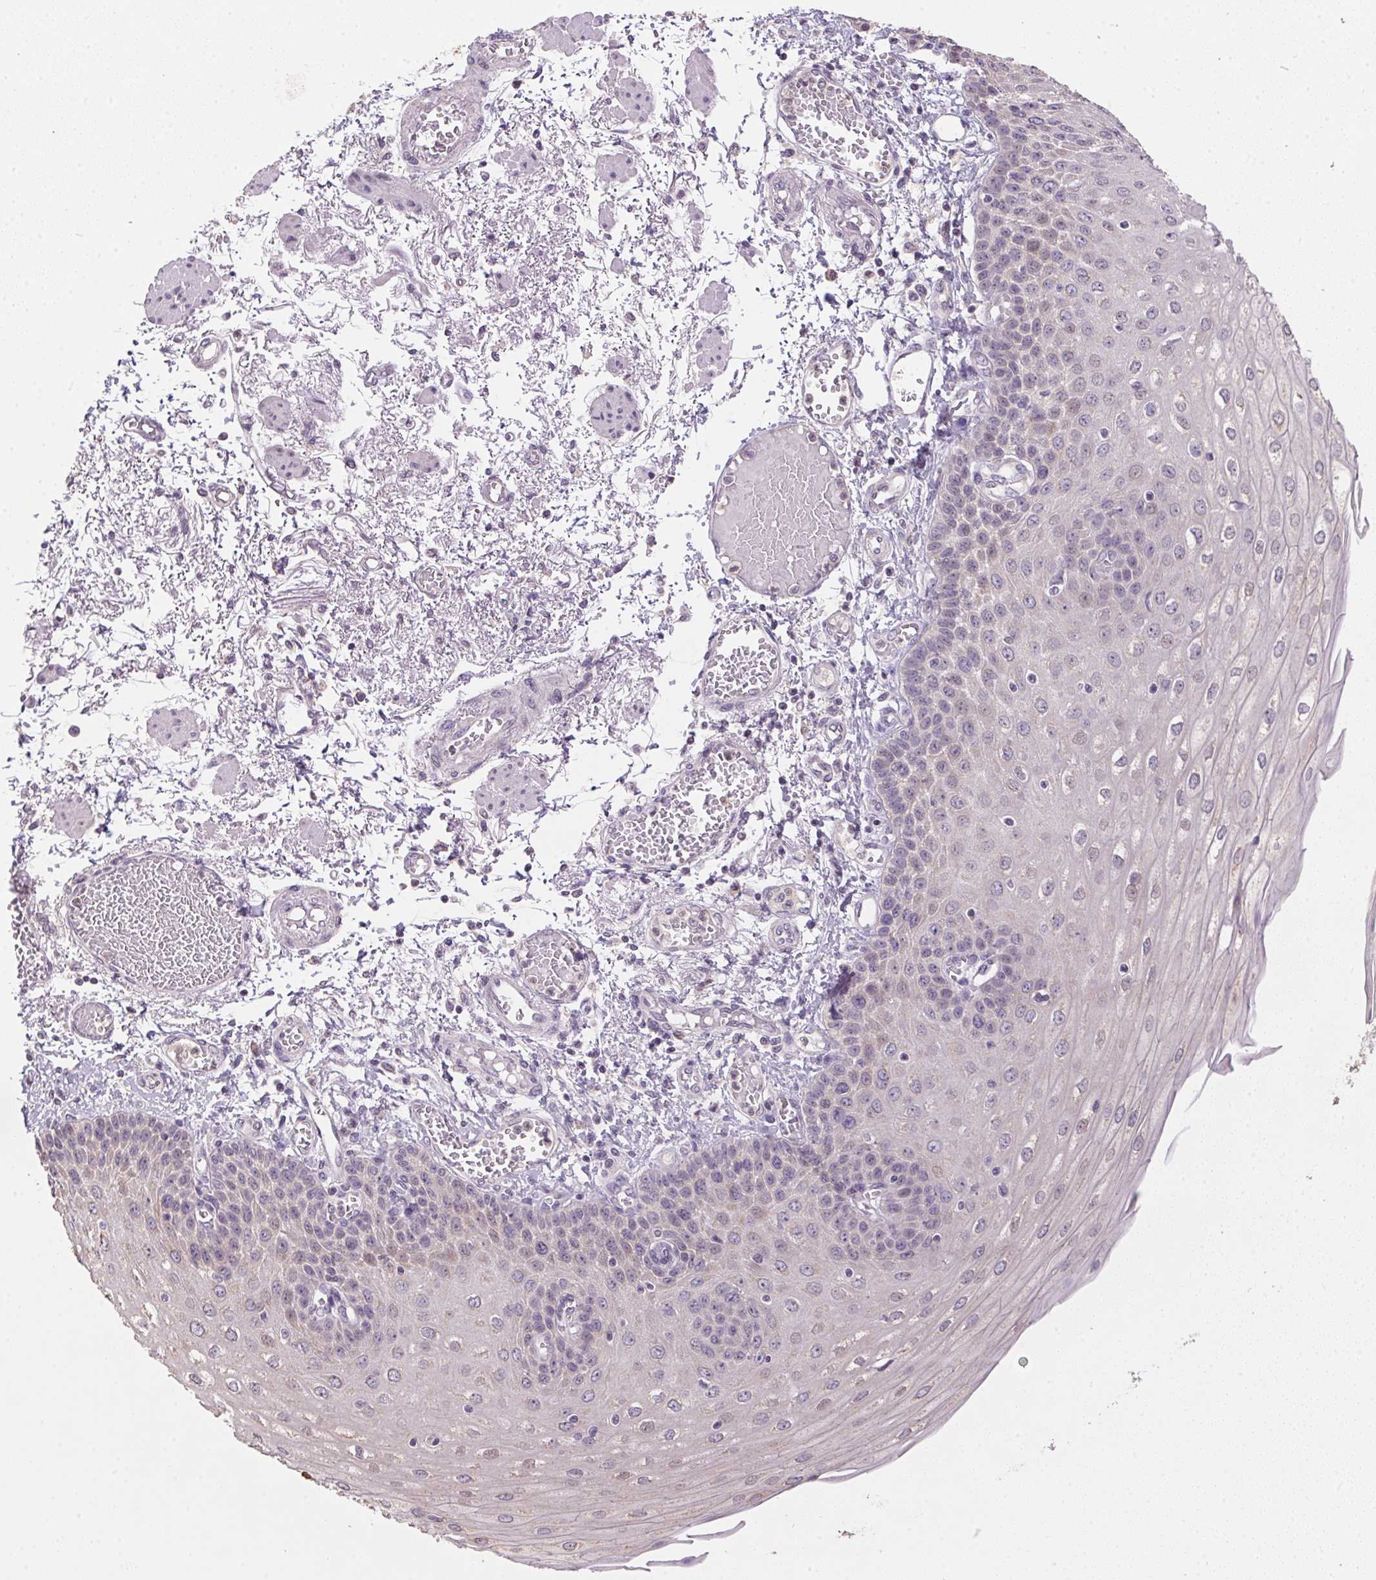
{"staining": {"intensity": "weak", "quantity": "25%-75%", "location": "cytoplasmic/membranous"}, "tissue": "esophagus", "cell_type": "Squamous epithelial cells", "image_type": "normal", "snomed": [{"axis": "morphology", "description": "Normal tissue, NOS"}, {"axis": "morphology", "description": "Adenocarcinoma, NOS"}, {"axis": "topography", "description": "Esophagus"}], "caption": "A low amount of weak cytoplasmic/membranous expression is present in approximately 25%-75% of squamous epithelial cells in unremarkable esophagus.", "gene": "SPACA9", "patient": {"sex": "male", "age": 81}}